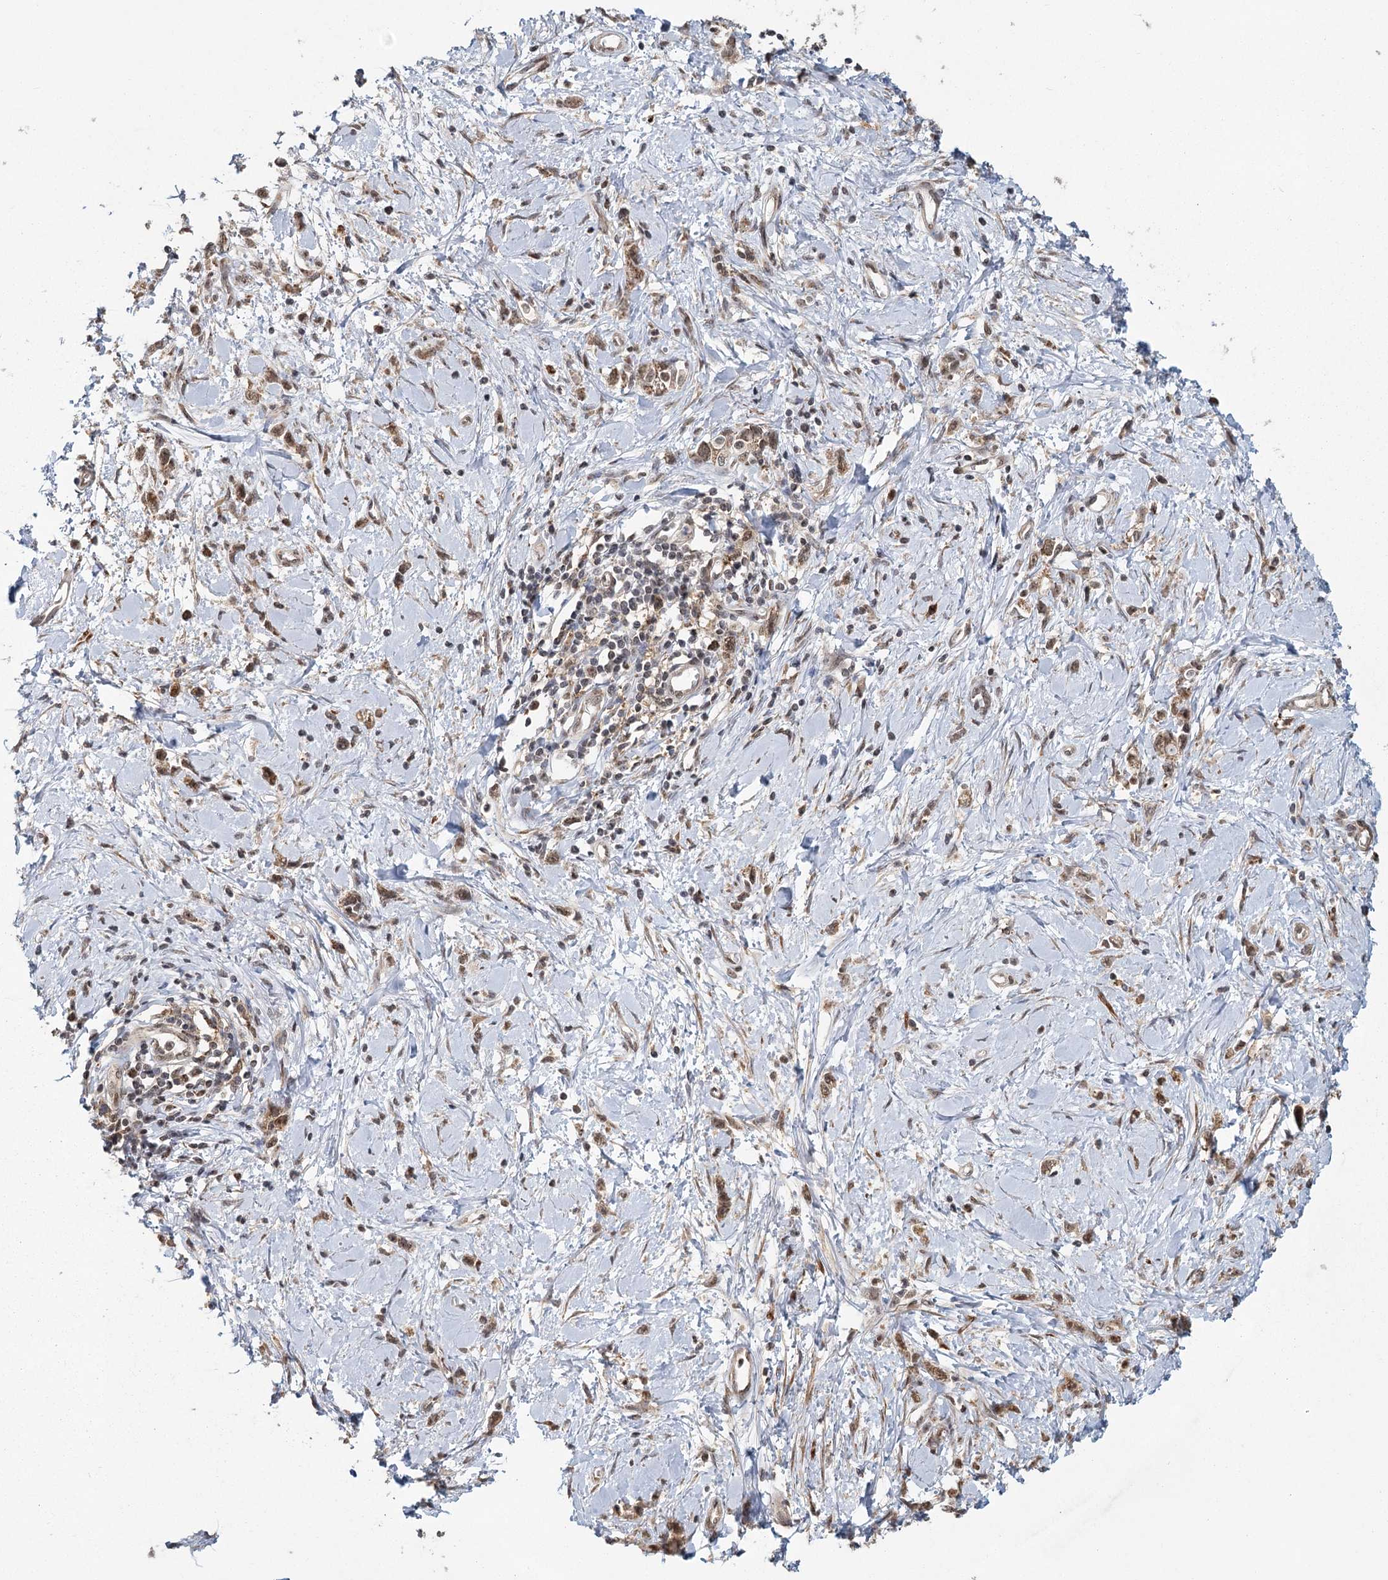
{"staining": {"intensity": "moderate", "quantity": ">75%", "location": "cytoplasmic/membranous"}, "tissue": "stomach cancer", "cell_type": "Tumor cells", "image_type": "cancer", "snomed": [{"axis": "morphology", "description": "Adenocarcinoma, NOS"}, {"axis": "topography", "description": "Stomach"}], "caption": "Immunohistochemical staining of stomach adenocarcinoma shows medium levels of moderate cytoplasmic/membranous protein staining in about >75% of tumor cells. The staining was performed using DAB to visualize the protein expression in brown, while the nuclei were stained in blue with hematoxylin (Magnification: 20x).", "gene": "ZCCHC24", "patient": {"sex": "female", "age": 76}}